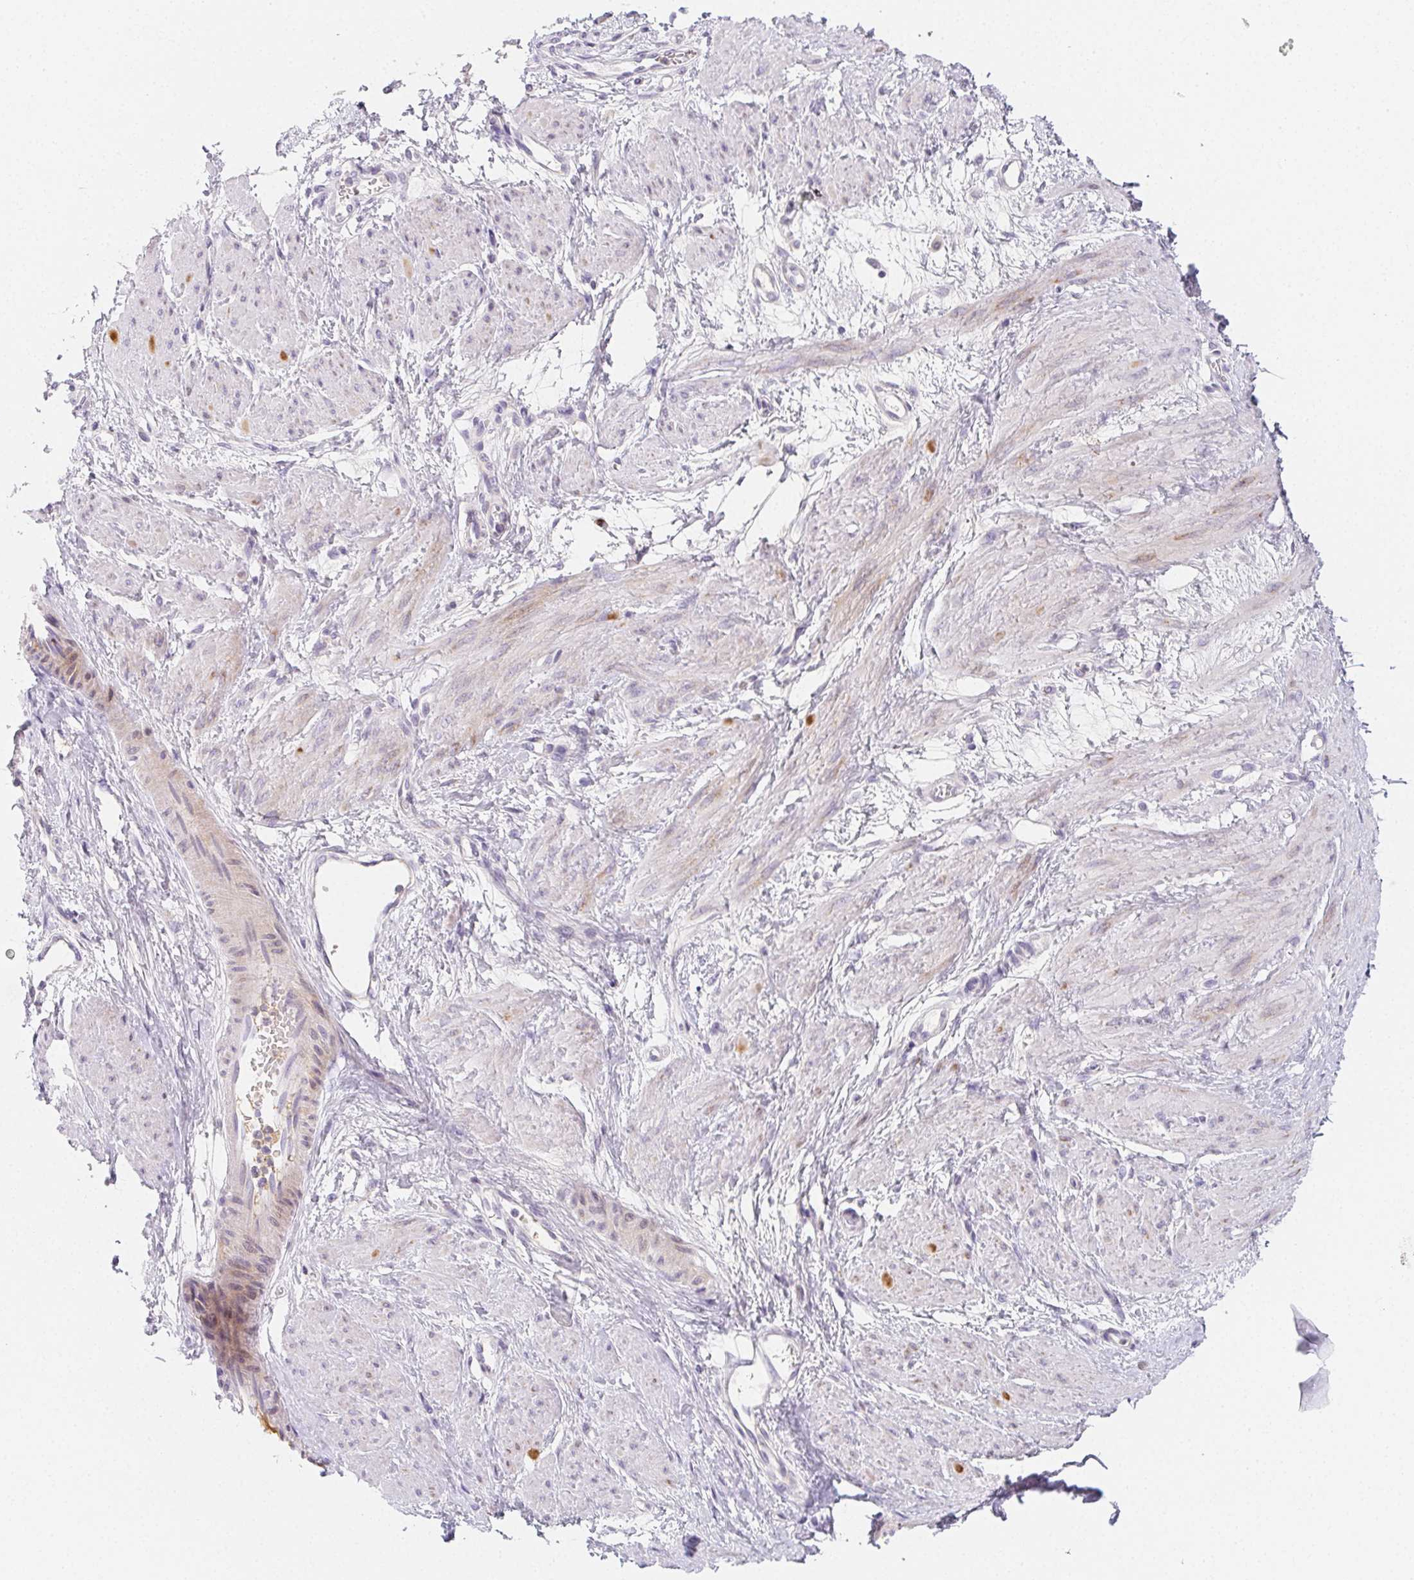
{"staining": {"intensity": "weak", "quantity": "<25%", "location": "cytoplasmic/membranous"}, "tissue": "smooth muscle", "cell_type": "Smooth muscle cells", "image_type": "normal", "snomed": [{"axis": "morphology", "description": "Normal tissue, NOS"}, {"axis": "topography", "description": "Smooth muscle"}, {"axis": "topography", "description": "Uterus"}], "caption": "Image shows no significant protein staining in smooth muscle cells of unremarkable smooth muscle. (Immunohistochemistry (ihc), brightfield microscopy, high magnification).", "gene": "ITIH2", "patient": {"sex": "female", "age": 39}}